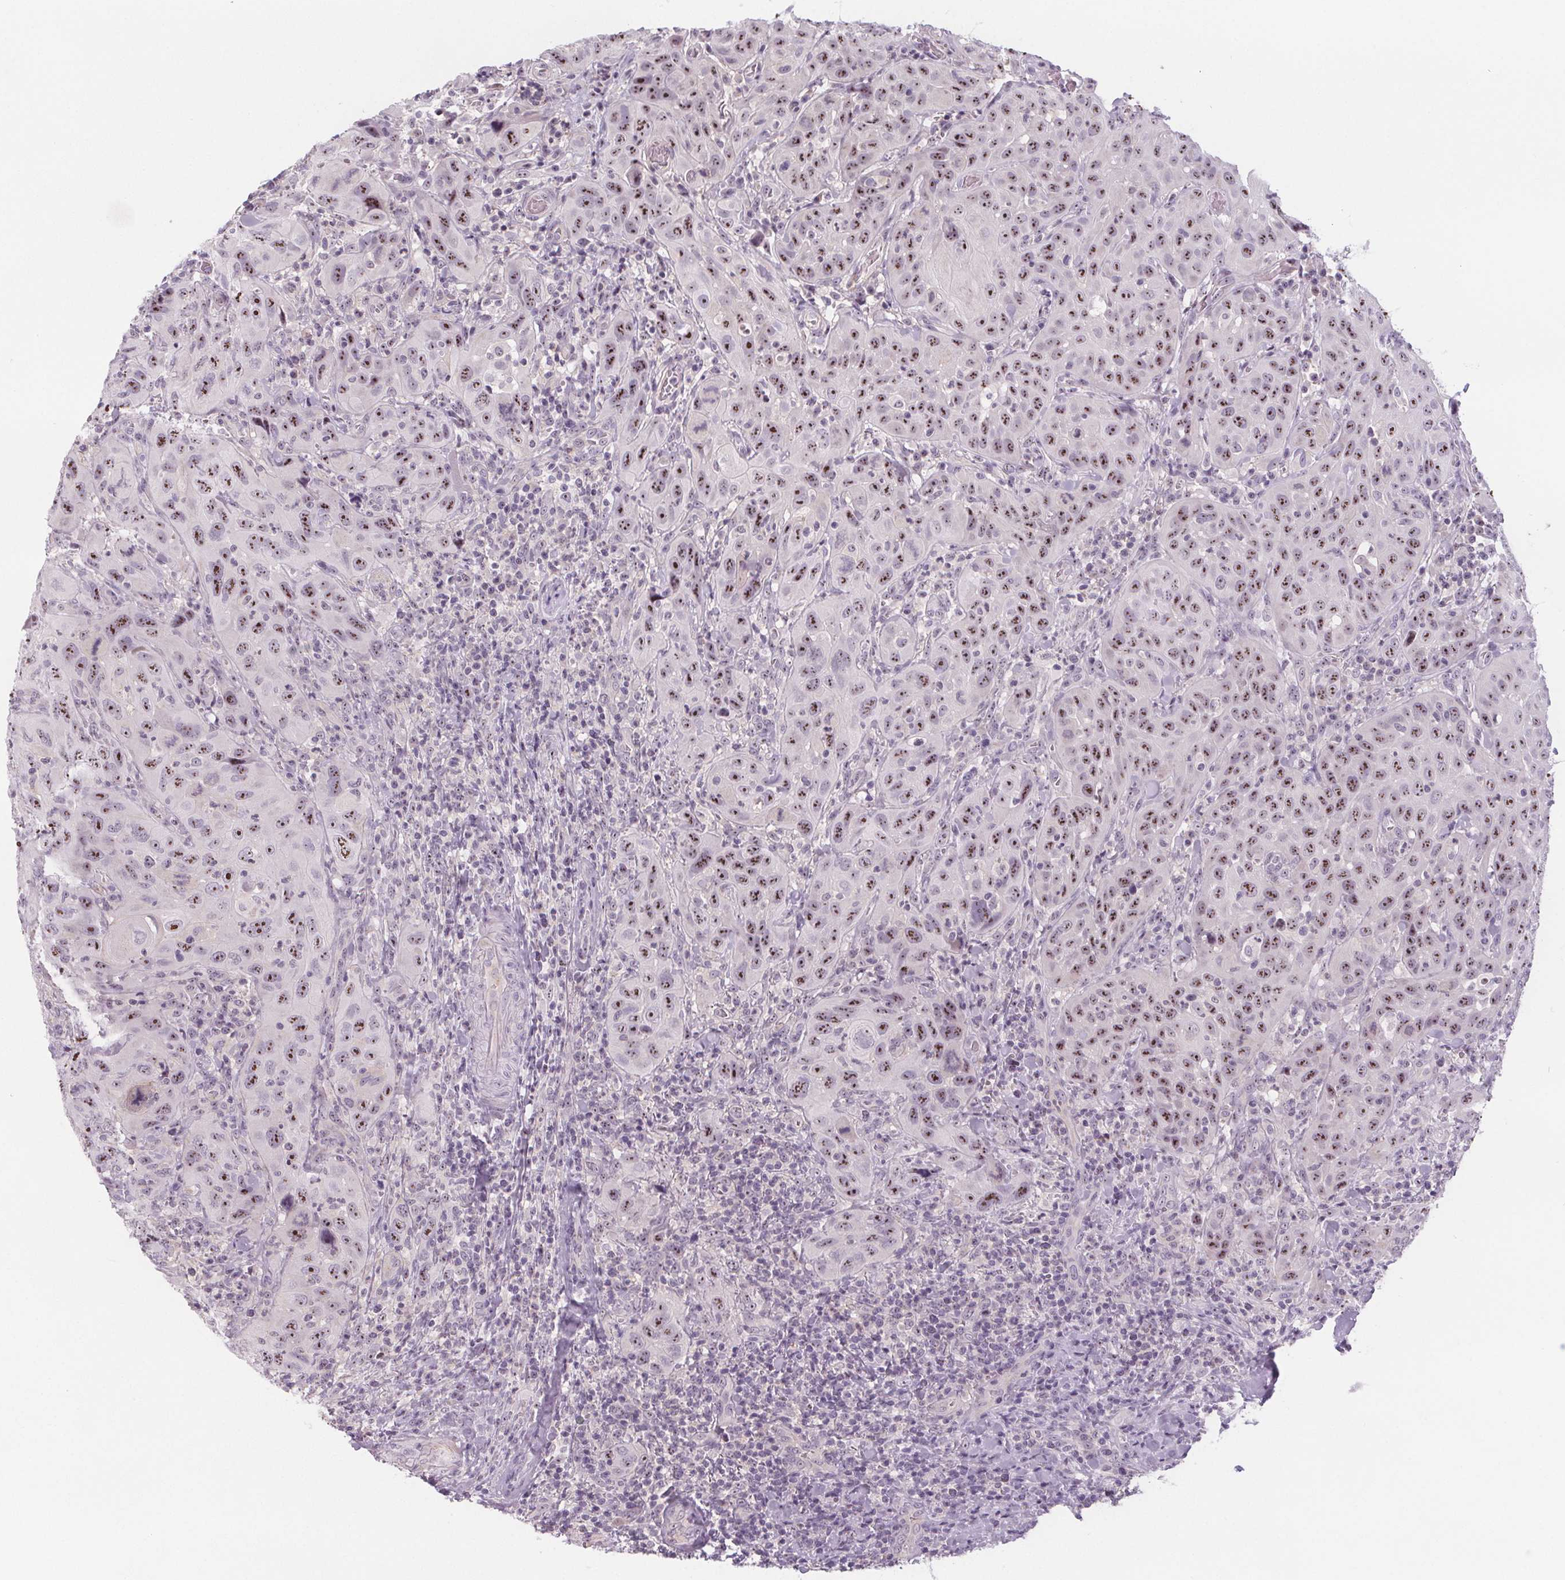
{"staining": {"intensity": "strong", "quantity": ">75%", "location": "nuclear"}, "tissue": "head and neck cancer", "cell_type": "Tumor cells", "image_type": "cancer", "snomed": [{"axis": "morphology", "description": "Normal tissue, NOS"}, {"axis": "morphology", "description": "Squamous cell carcinoma, NOS"}, {"axis": "topography", "description": "Oral tissue"}, {"axis": "topography", "description": "Tounge, NOS"}, {"axis": "topography", "description": "Head-Neck"}], "caption": "A brown stain shows strong nuclear expression of a protein in human head and neck squamous cell carcinoma tumor cells.", "gene": "NOLC1", "patient": {"sex": "male", "age": 62}}